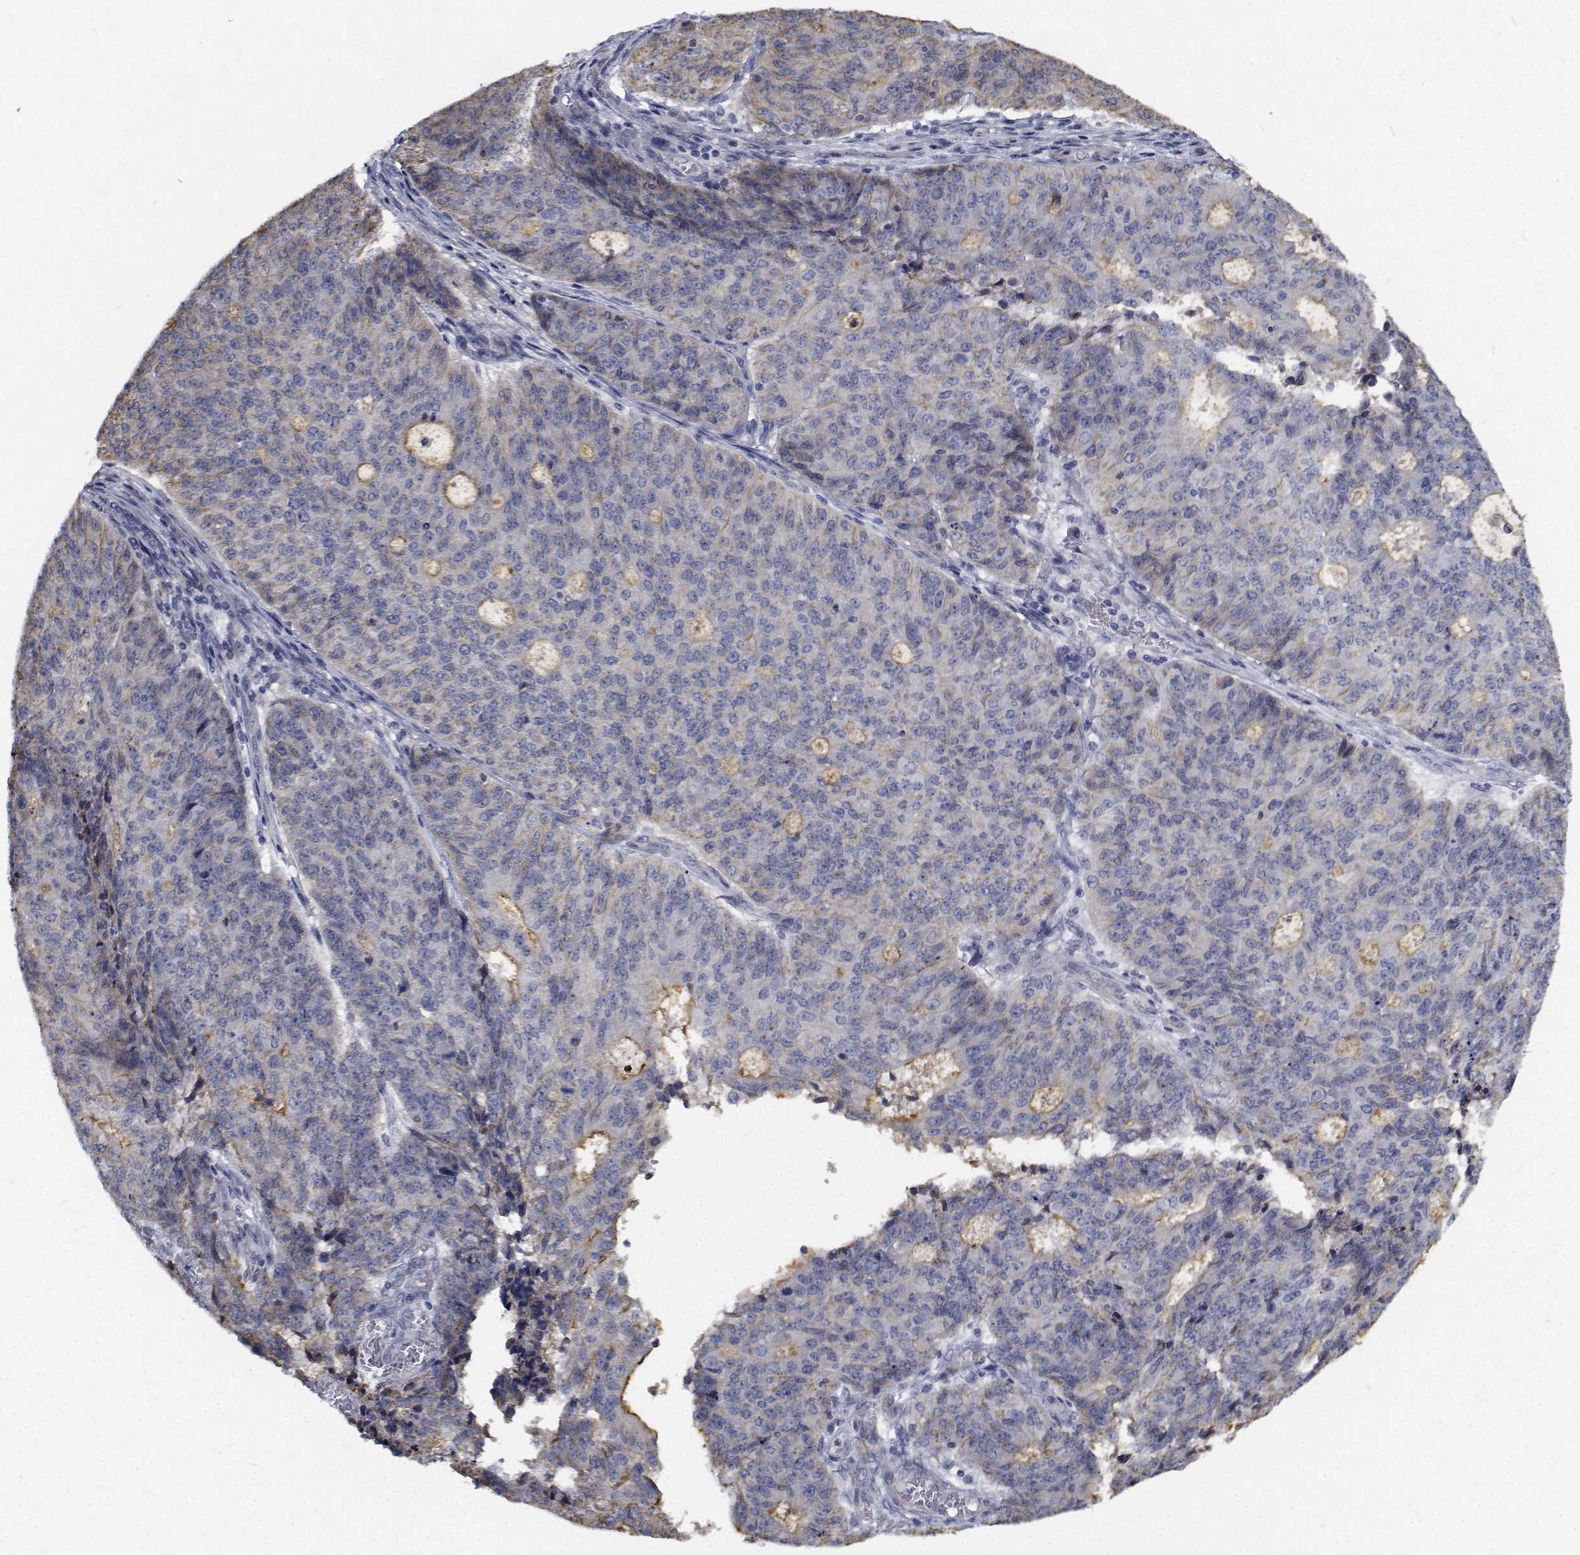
{"staining": {"intensity": "negative", "quantity": "none", "location": "none"}, "tissue": "endometrial cancer", "cell_type": "Tumor cells", "image_type": "cancer", "snomed": [{"axis": "morphology", "description": "Adenocarcinoma, NOS"}, {"axis": "topography", "description": "Endometrium"}], "caption": "Tumor cells show no significant protein positivity in adenocarcinoma (endometrial).", "gene": "TTBK1", "patient": {"sex": "female", "age": 82}}